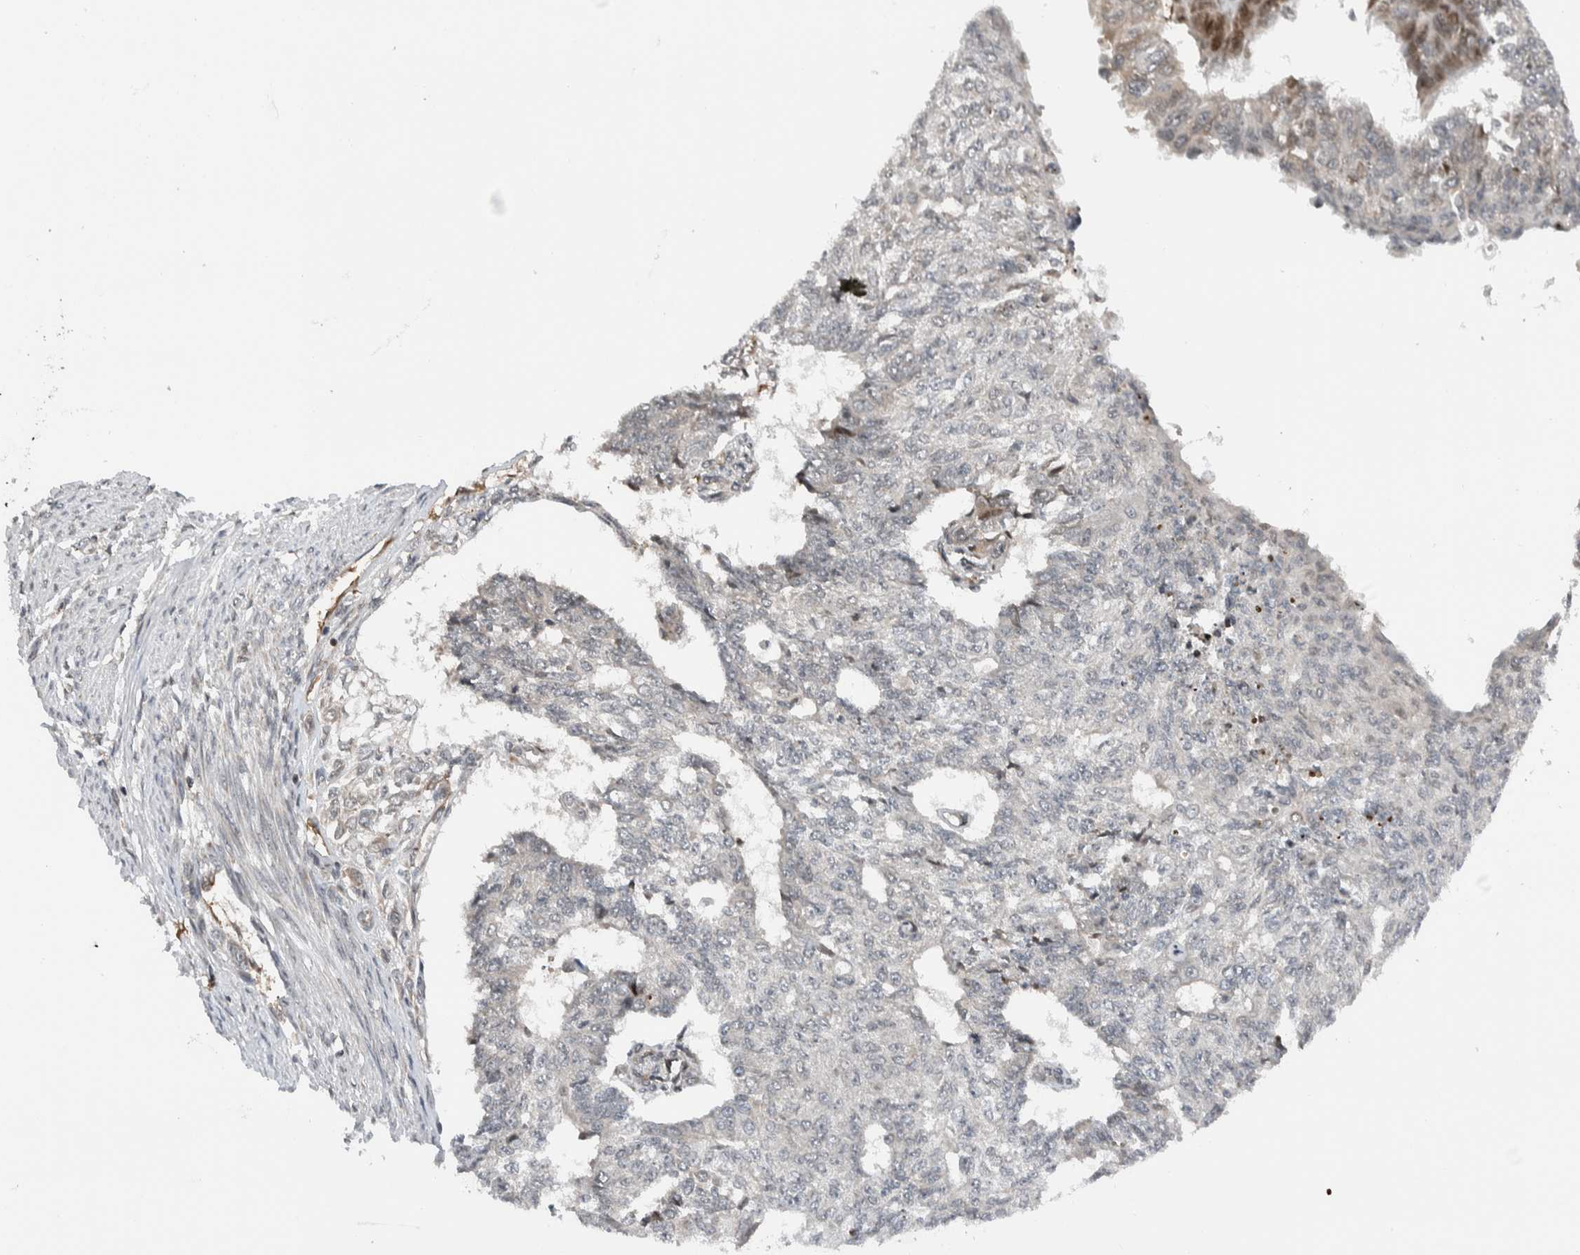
{"staining": {"intensity": "weak", "quantity": "<25%", "location": "cytoplasmic/membranous"}, "tissue": "endometrial cancer", "cell_type": "Tumor cells", "image_type": "cancer", "snomed": [{"axis": "morphology", "description": "Adenocarcinoma, NOS"}, {"axis": "topography", "description": "Endometrium"}], "caption": "Immunohistochemistry photomicrograph of neoplastic tissue: human endometrial adenocarcinoma stained with DAB (3,3'-diaminobenzidine) demonstrates no significant protein expression in tumor cells. Brightfield microscopy of immunohistochemistry stained with DAB (brown) and hematoxylin (blue), captured at high magnification.", "gene": "NPLOC4", "patient": {"sex": "female", "age": 32}}